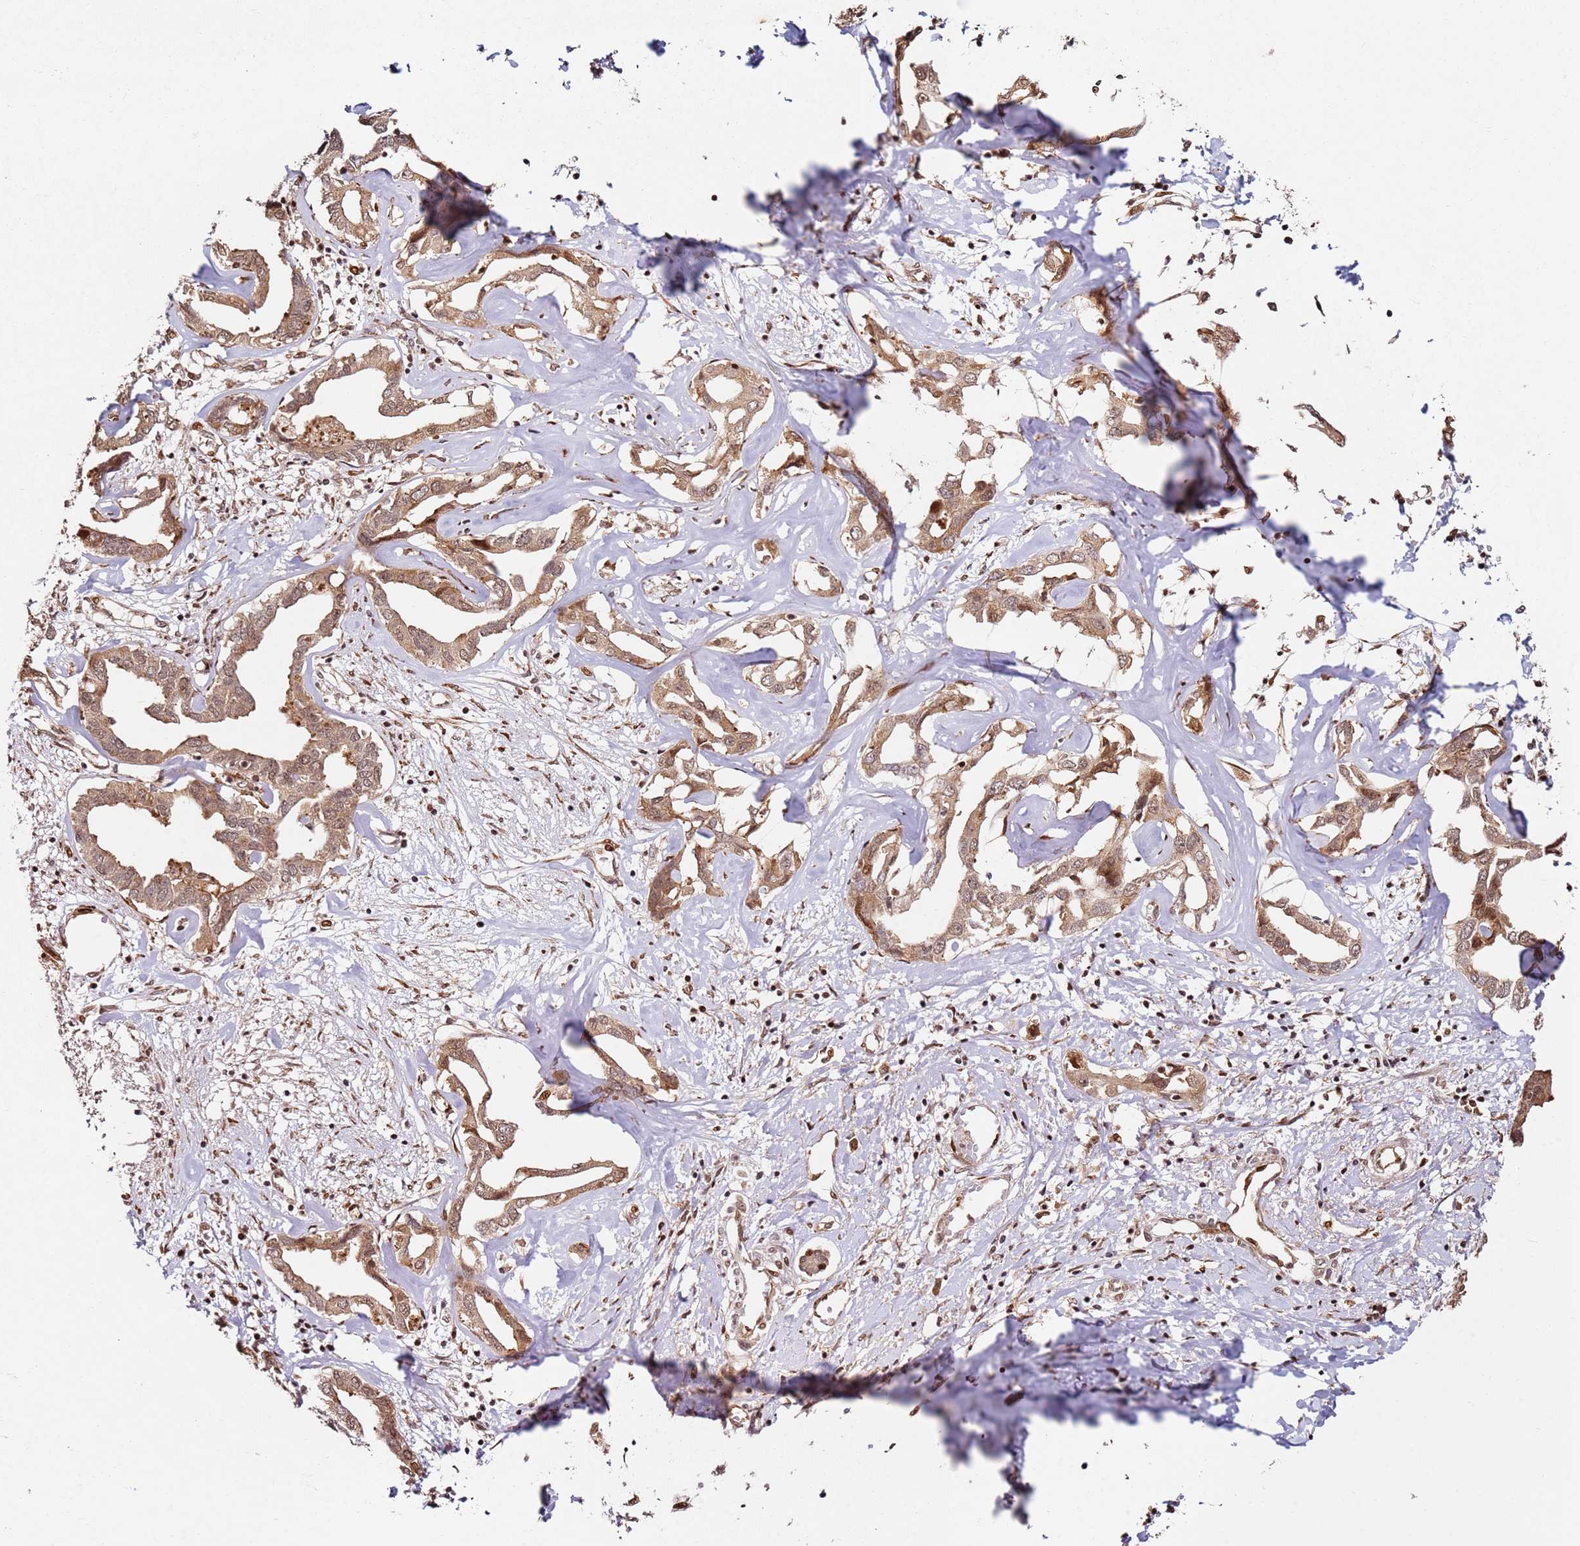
{"staining": {"intensity": "moderate", "quantity": ">75%", "location": "cytoplasmic/membranous"}, "tissue": "liver cancer", "cell_type": "Tumor cells", "image_type": "cancer", "snomed": [{"axis": "morphology", "description": "Cholangiocarcinoma"}, {"axis": "topography", "description": "Liver"}], "caption": "Immunohistochemistry staining of liver cholangiocarcinoma, which displays medium levels of moderate cytoplasmic/membranous staining in about >75% of tumor cells indicating moderate cytoplasmic/membranous protein positivity. The staining was performed using DAB (3,3'-diaminobenzidine) (brown) for protein detection and nuclei were counterstained in hematoxylin (blue).", "gene": "RPS3A", "patient": {"sex": "male", "age": 59}}